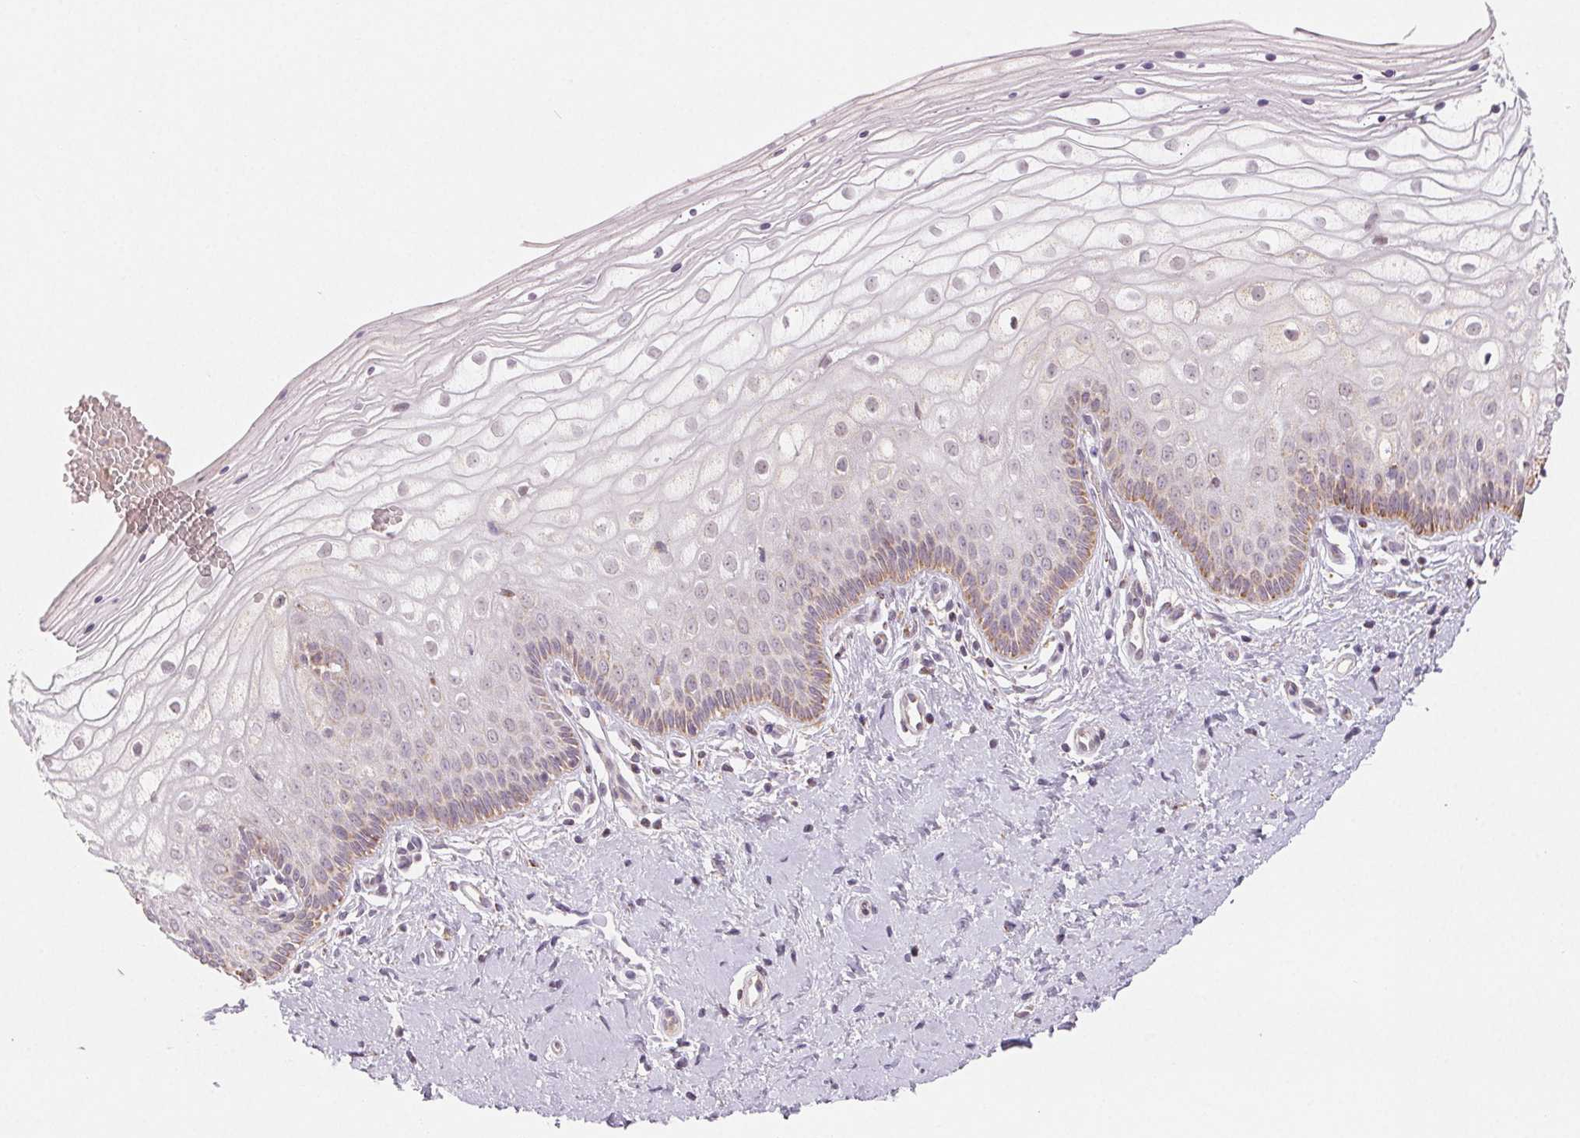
{"staining": {"intensity": "weak", "quantity": "<25%", "location": "cytoplasmic/membranous"}, "tissue": "vagina", "cell_type": "Squamous epithelial cells", "image_type": "normal", "snomed": [{"axis": "morphology", "description": "Normal tissue, NOS"}, {"axis": "topography", "description": "Vagina"}], "caption": "Immunohistochemistry of unremarkable human vagina reveals no staining in squamous epithelial cells.", "gene": "HINT2", "patient": {"sex": "female", "age": 39}}